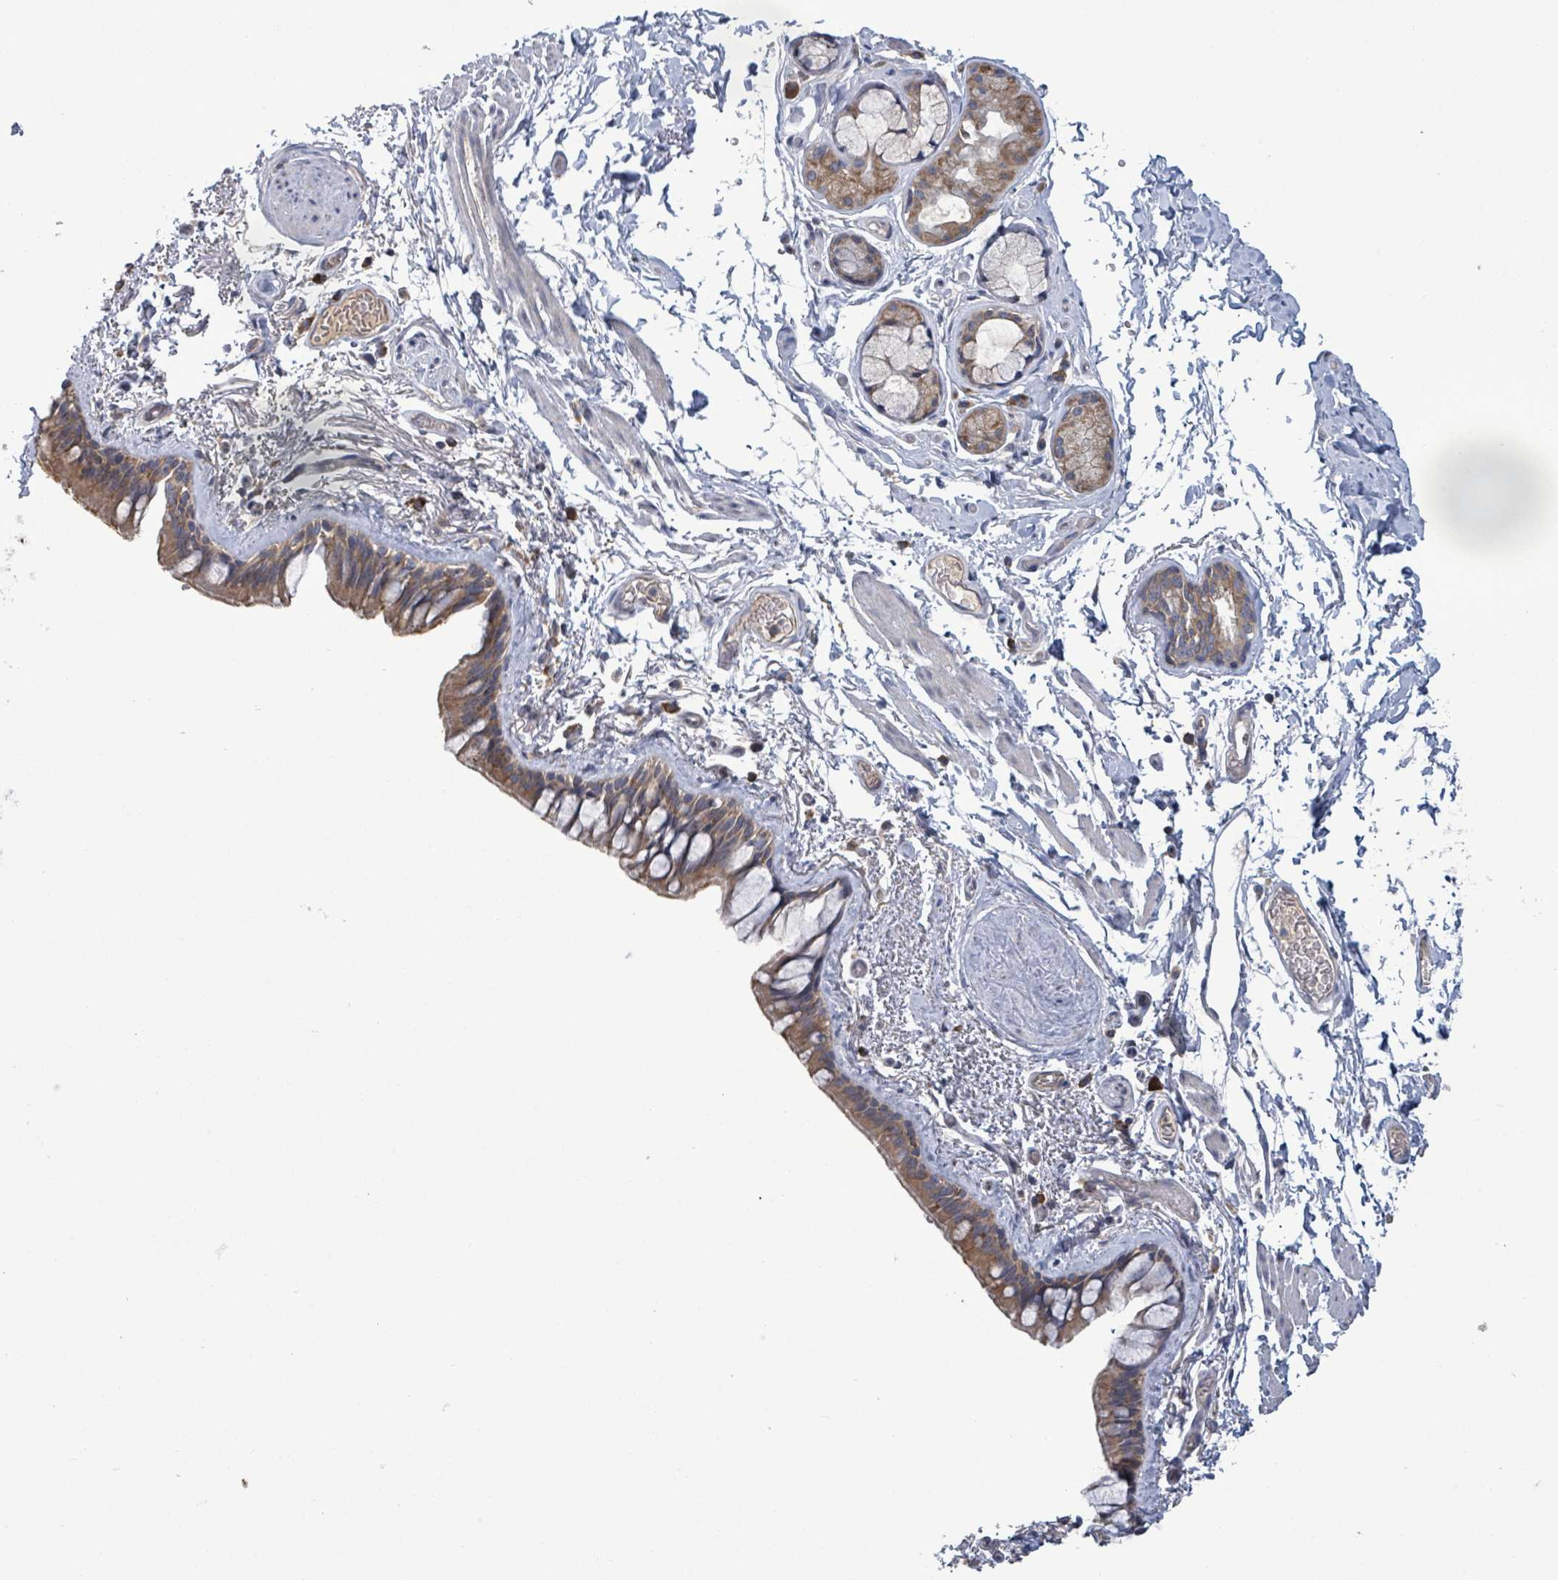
{"staining": {"intensity": "moderate", "quantity": ">75%", "location": "cytoplasmic/membranous"}, "tissue": "bronchus", "cell_type": "Respiratory epithelial cells", "image_type": "normal", "snomed": [{"axis": "morphology", "description": "Normal tissue, NOS"}, {"axis": "topography", "description": "Cartilage tissue"}], "caption": "Respiratory epithelial cells exhibit medium levels of moderate cytoplasmic/membranous positivity in about >75% of cells in normal bronchus. Using DAB (brown) and hematoxylin (blue) stains, captured at high magnification using brightfield microscopy.", "gene": "ATP13A1", "patient": {"sex": "male", "age": 63}}